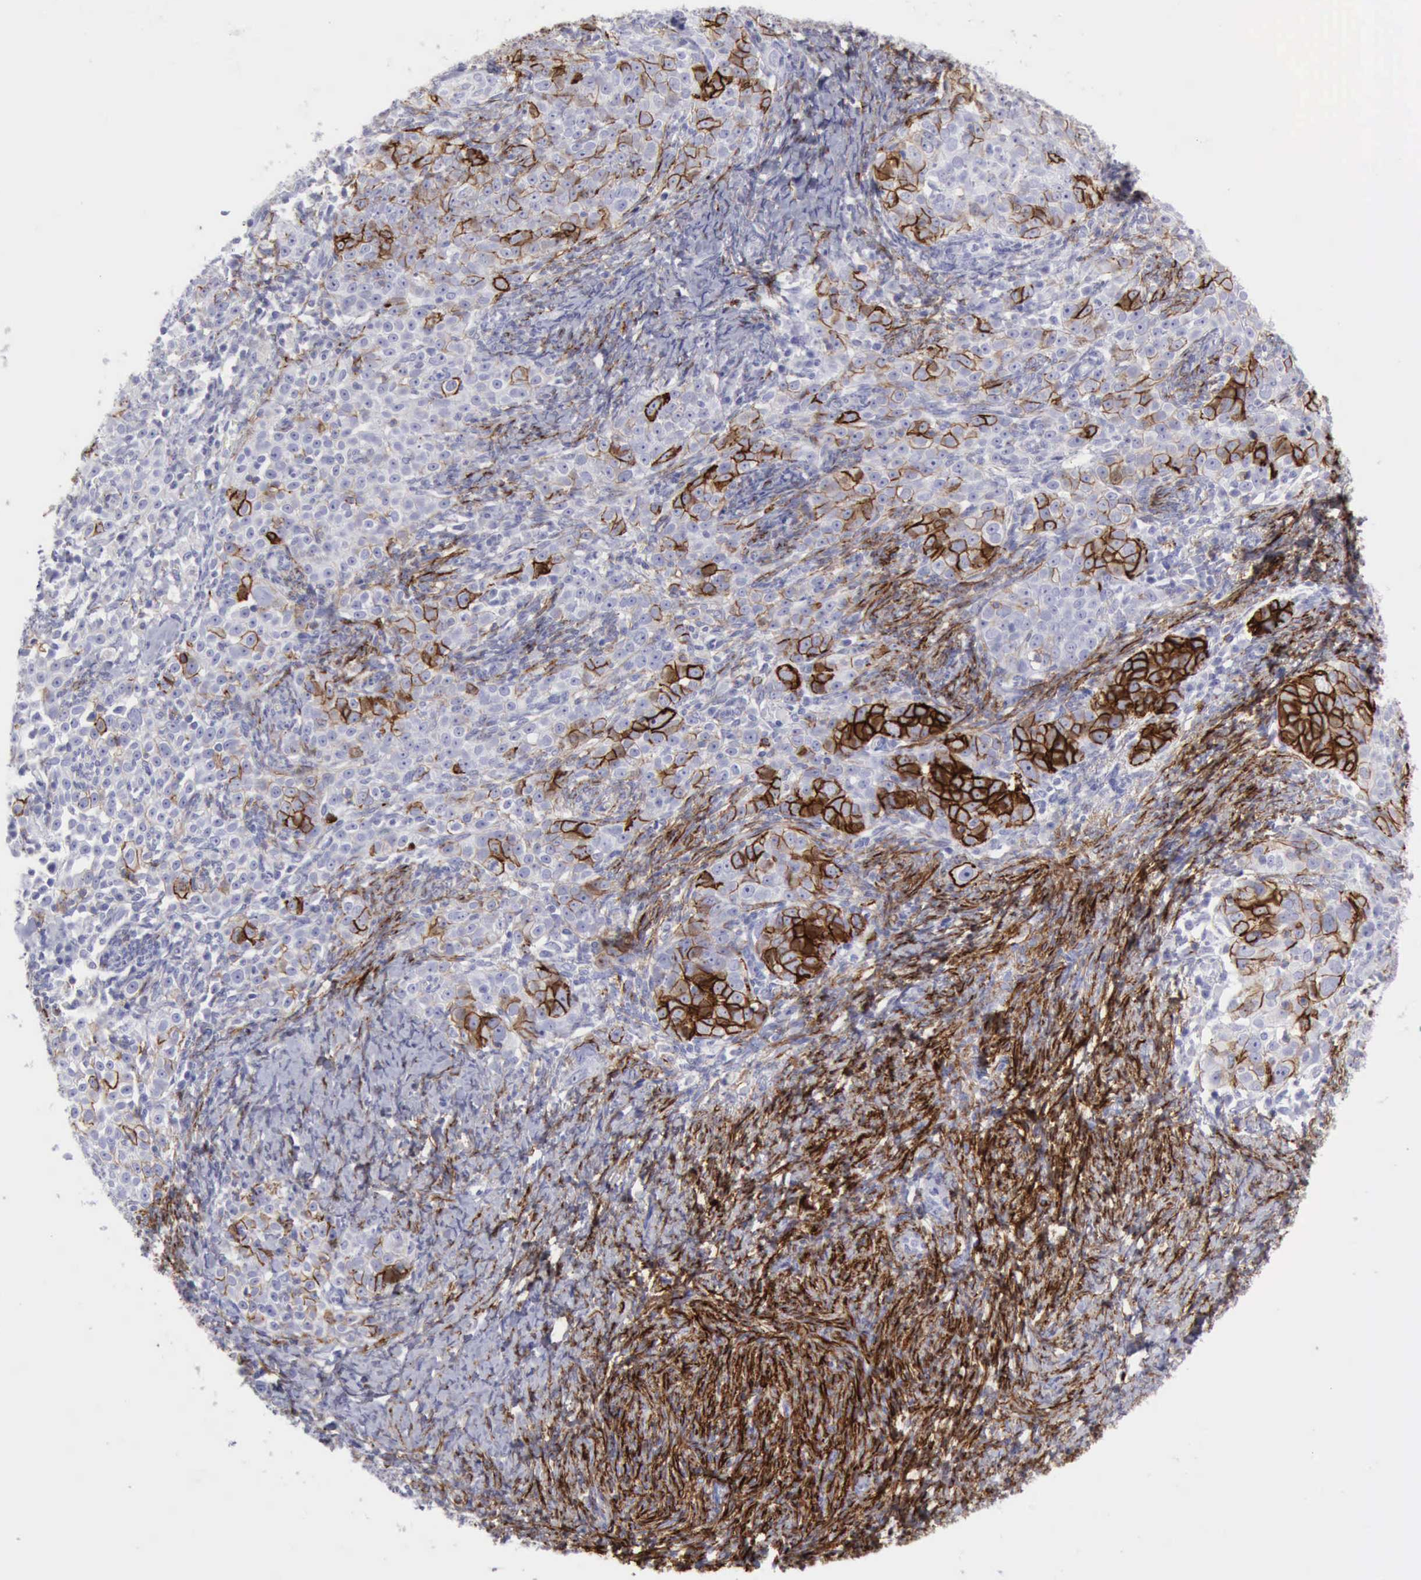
{"staining": {"intensity": "strong", "quantity": "<25%", "location": "cytoplasmic/membranous"}, "tissue": "ovarian cancer", "cell_type": "Tumor cells", "image_type": "cancer", "snomed": [{"axis": "morphology", "description": "Normal tissue, NOS"}, {"axis": "morphology", "description": "Cystadenocarcinoma, serous, NOS"}, {"axis": "topography", "description": "Ovary"}], "caption": "Human serous cystadenocarcinoma (ovarian) stained with a protein marker shows strong staining in tumor cells.", "gene": "NCAM1", "patient": {"sex": "female", "age": 62}}